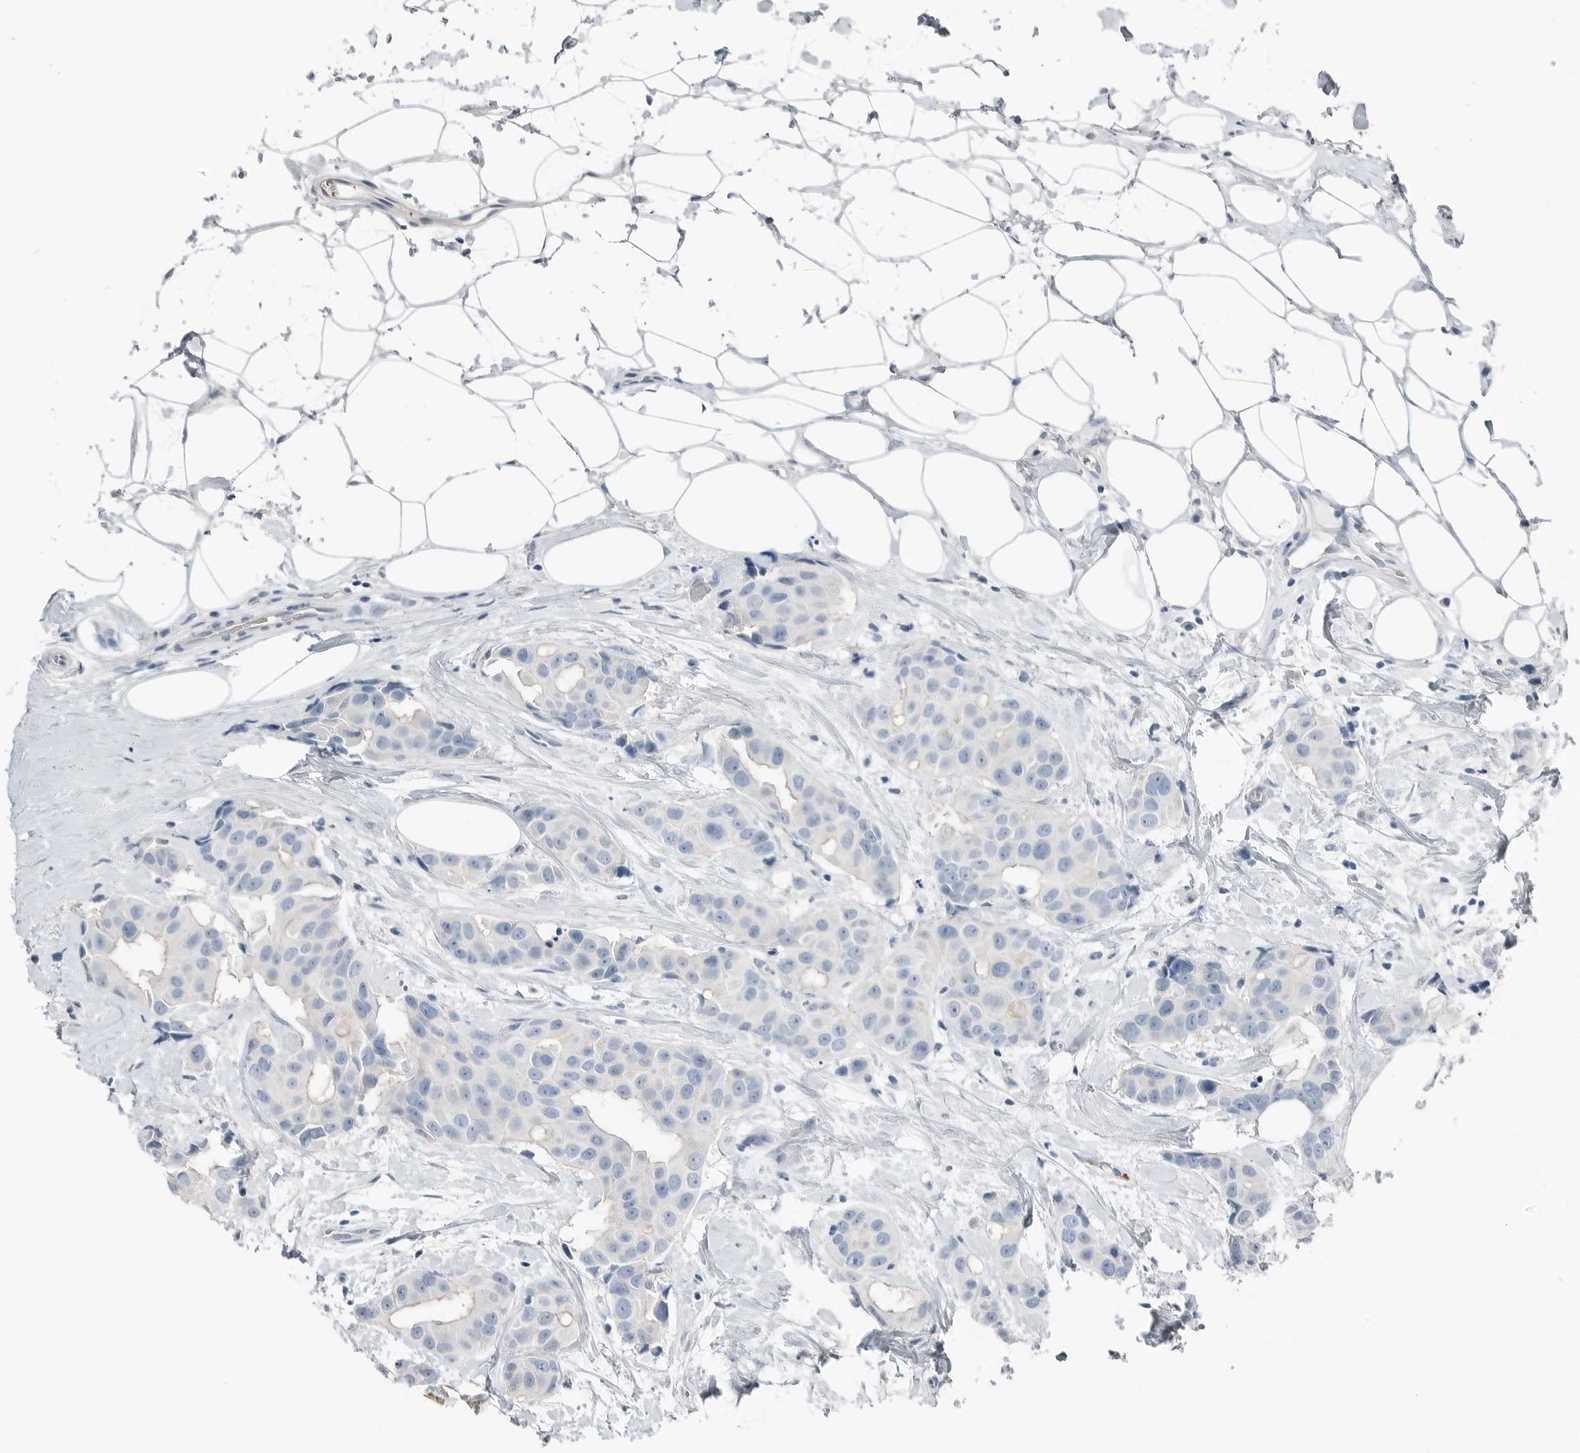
{"staining": {"intensity": "negative", "quantity": "none", "location": "none"}, "tissue": "breast cancer", "cell_type": "Tumor cells", "image_type": "cancer", "snomed": [{"axis": "morphology", "description": "Normal tissue, NOS"}, {"axis": "morphology", "description": "Duct carcinoma"}, {"axis": "topography", "description": "Breast"}], "caption": "This is an immunohistochemistry histopathology image of human breast cancer. There is no positivity in tumor cells.", "gene": "SERPINB7", "patient": {"sex": "female", "age": 39}}